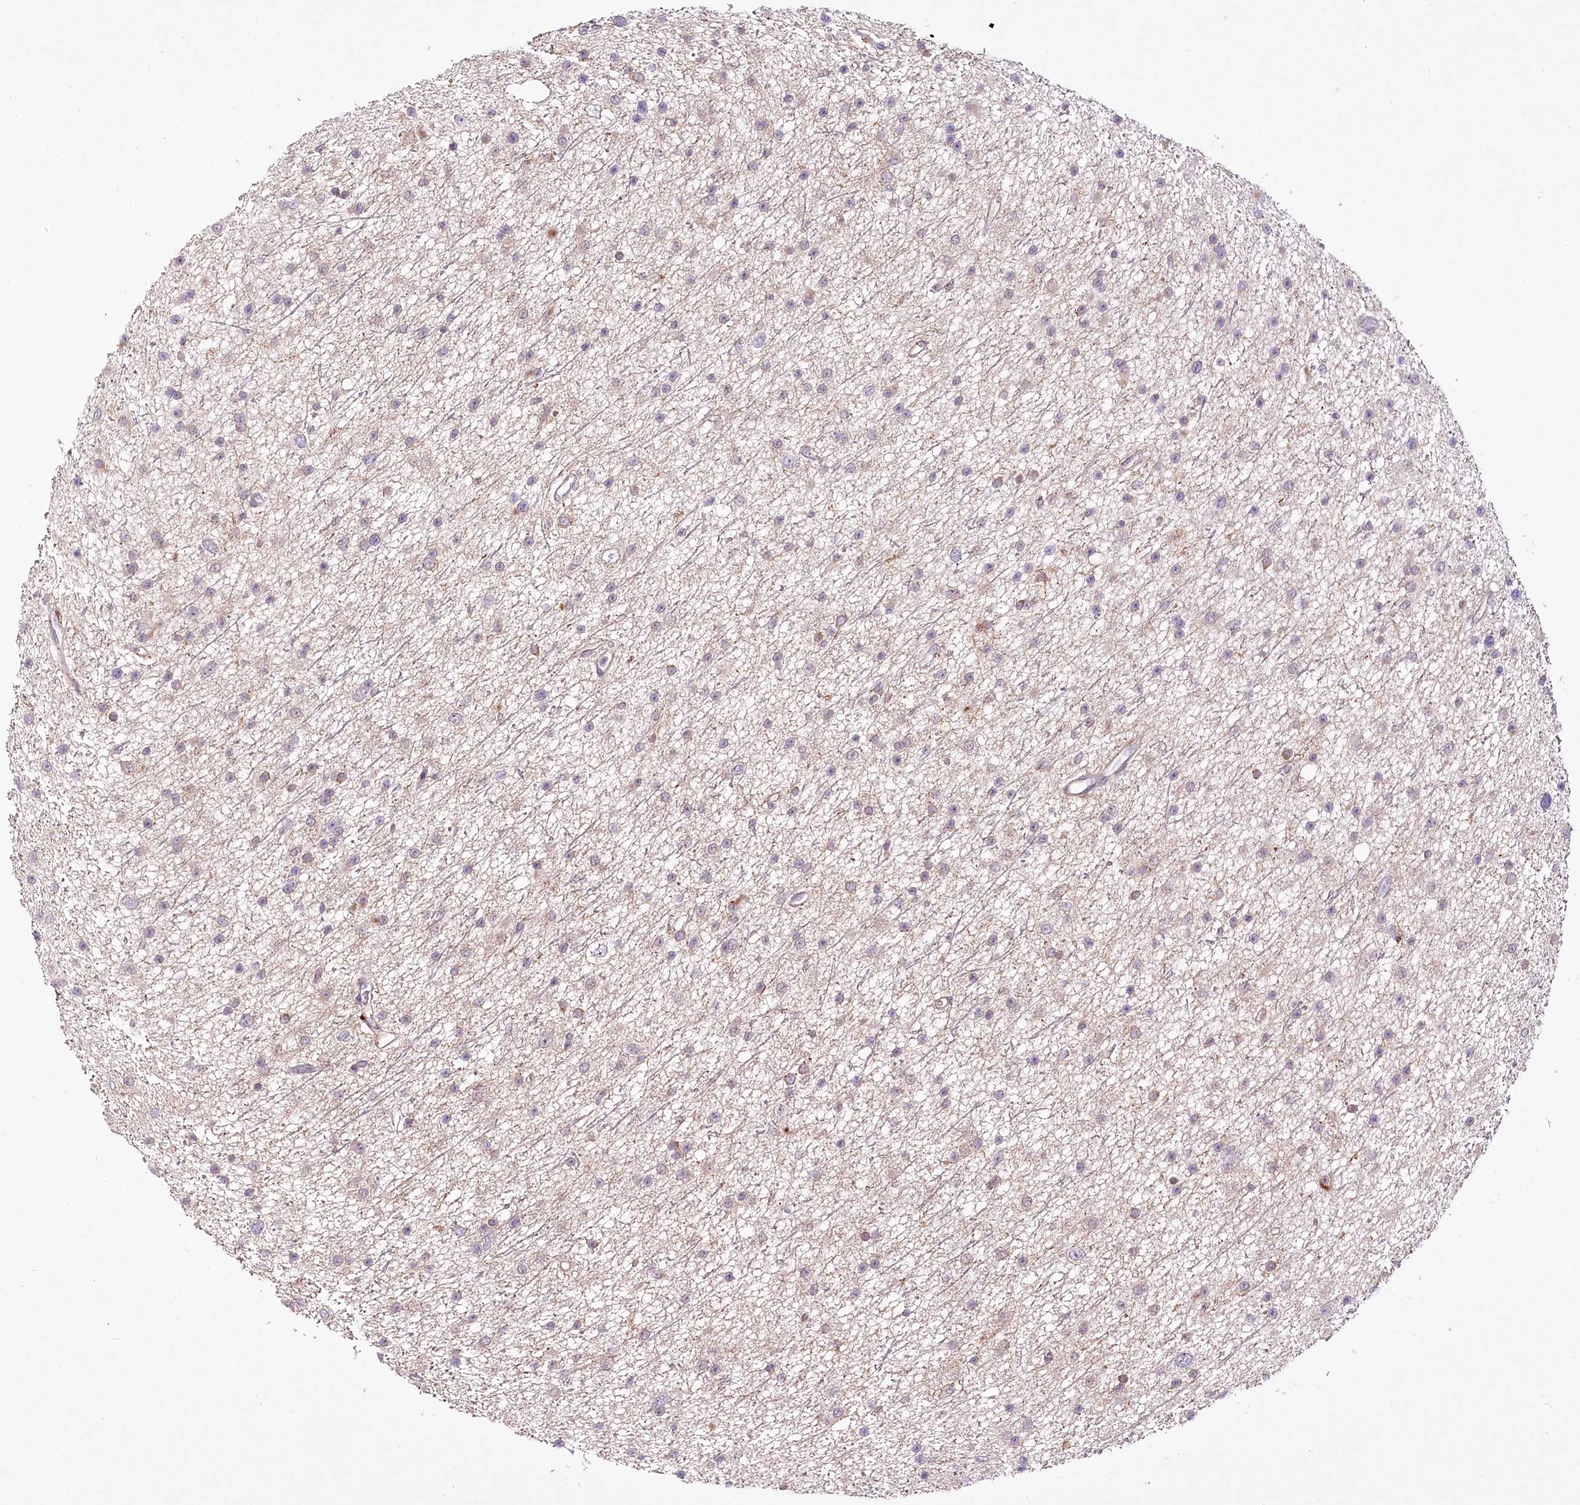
{"staining": {"intensity": "weak", "quantity": "<25%", "location": "cytoplasmic/membranous"}, "tissue": "glioma", "cell_type": "Tumor cells", "image_type": "cancer", "snomed": [{"axis": "morphology", "description": "Glioma, malignant, Low grade"}, {"axis": "topography", "description": "Cerebral cortex"}], "caption": "A photomicrograph of human glioma is negative for staining in tumor cells. (DAB immunohistochemistry (IHC) visualized using brightfield microscopy, high magnification).", "gene": "VWA5A", "patient": {"sex": "female", "age": 39}}